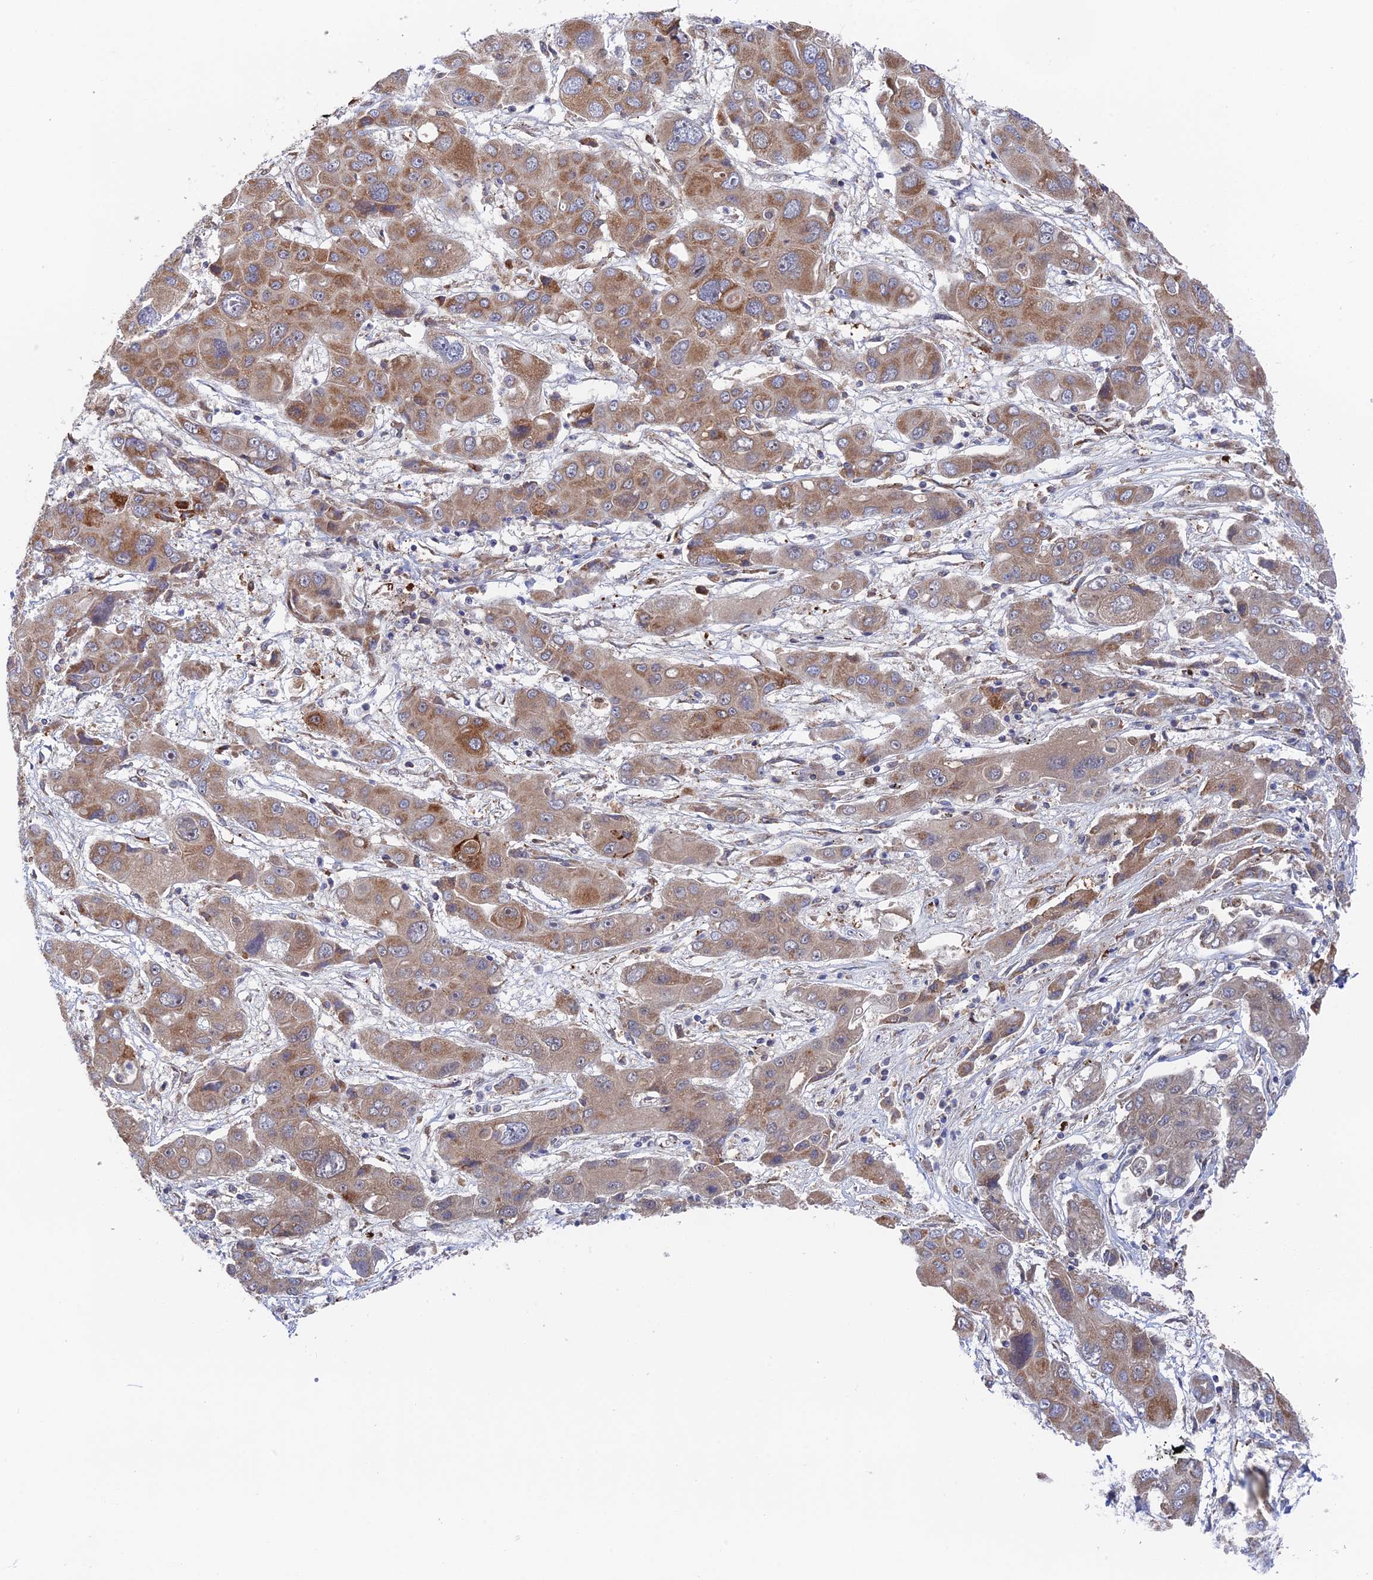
{"staining": {"intensity": "moderate", "quantity": ">75%", "location": "cytoplasmic/membranous"}, "tissue": "liver cancer", "cell_type": "Tumor cells", "image_type": "cancer", "snomed": [{"axis": "morphology", "description": "Cholangiocarcinoma"}, {"axis": "topography", "description": "Liver"}], "caption": "Immunohistochemistry (DAB (3,3'-diaminobenzidine)) staining of human liver cancer (cholangiocarcinoma) shows moderate cytoplasmic/membranous protein positivity in about >75% of tumor cells.", "gene": "ZNF320", "patient": {"sex": "male", "age": 67}}